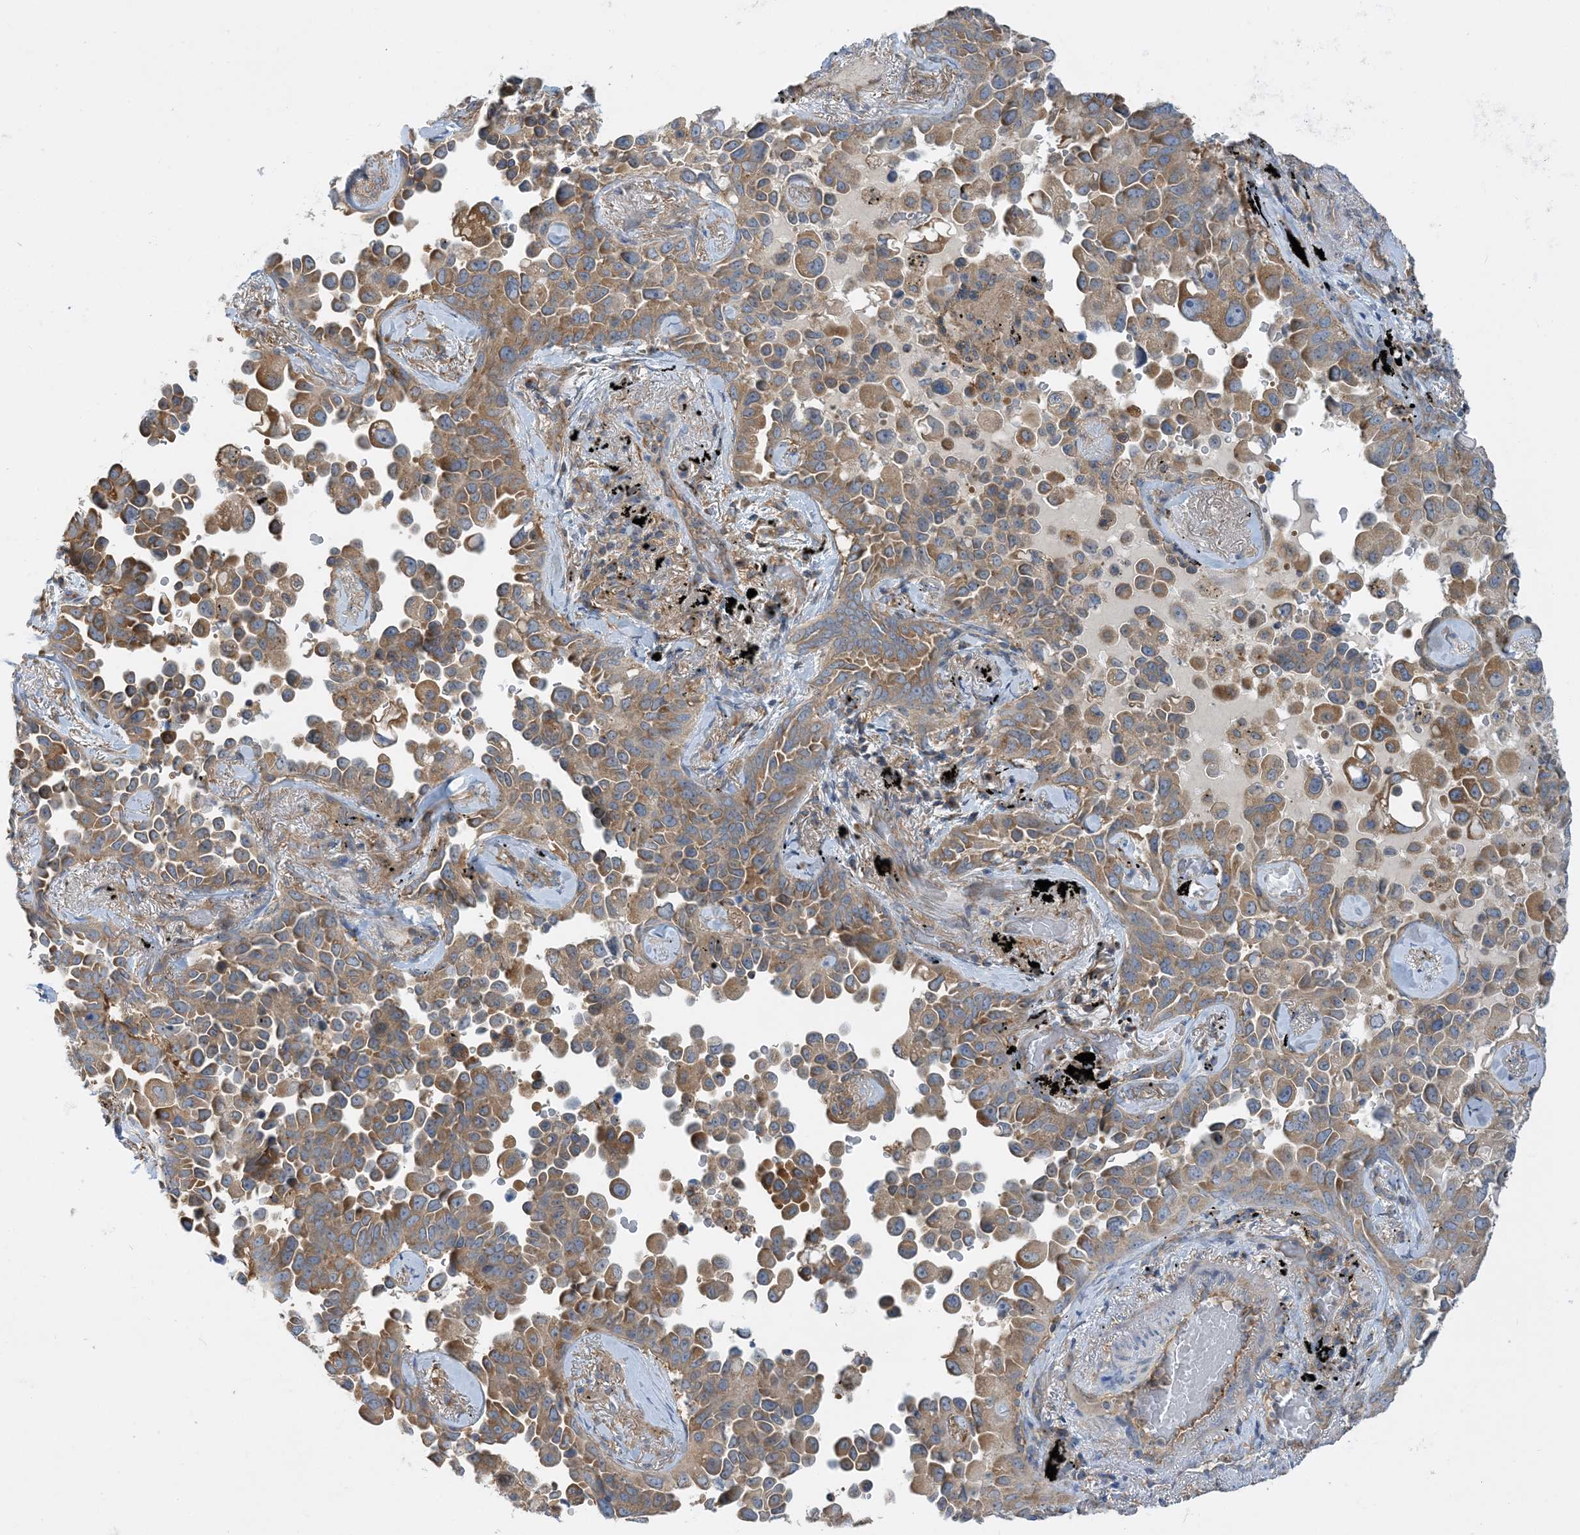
{"staining": {"intensity": "moderate", "quantity": ">75%", "location": "cytoplasmic/membranous"}, "tissue": "lung cancer", "cell_type": "Tumor cells", "image_type": "cancer", "snomed": [{"axis": "morphology", "description": "Adenocarcinoma, NOS"}, {"axis": "topography", "description": "Lung"}], "caption": "Lung cancer (adenocarcinoma) stained with a brown dye shows moderate cytoplasmic/membranous positive positivity in approximately >75% of tumor cells.", "gene": "SIDT1", "patient": {"sex": "female", "age": 67}}